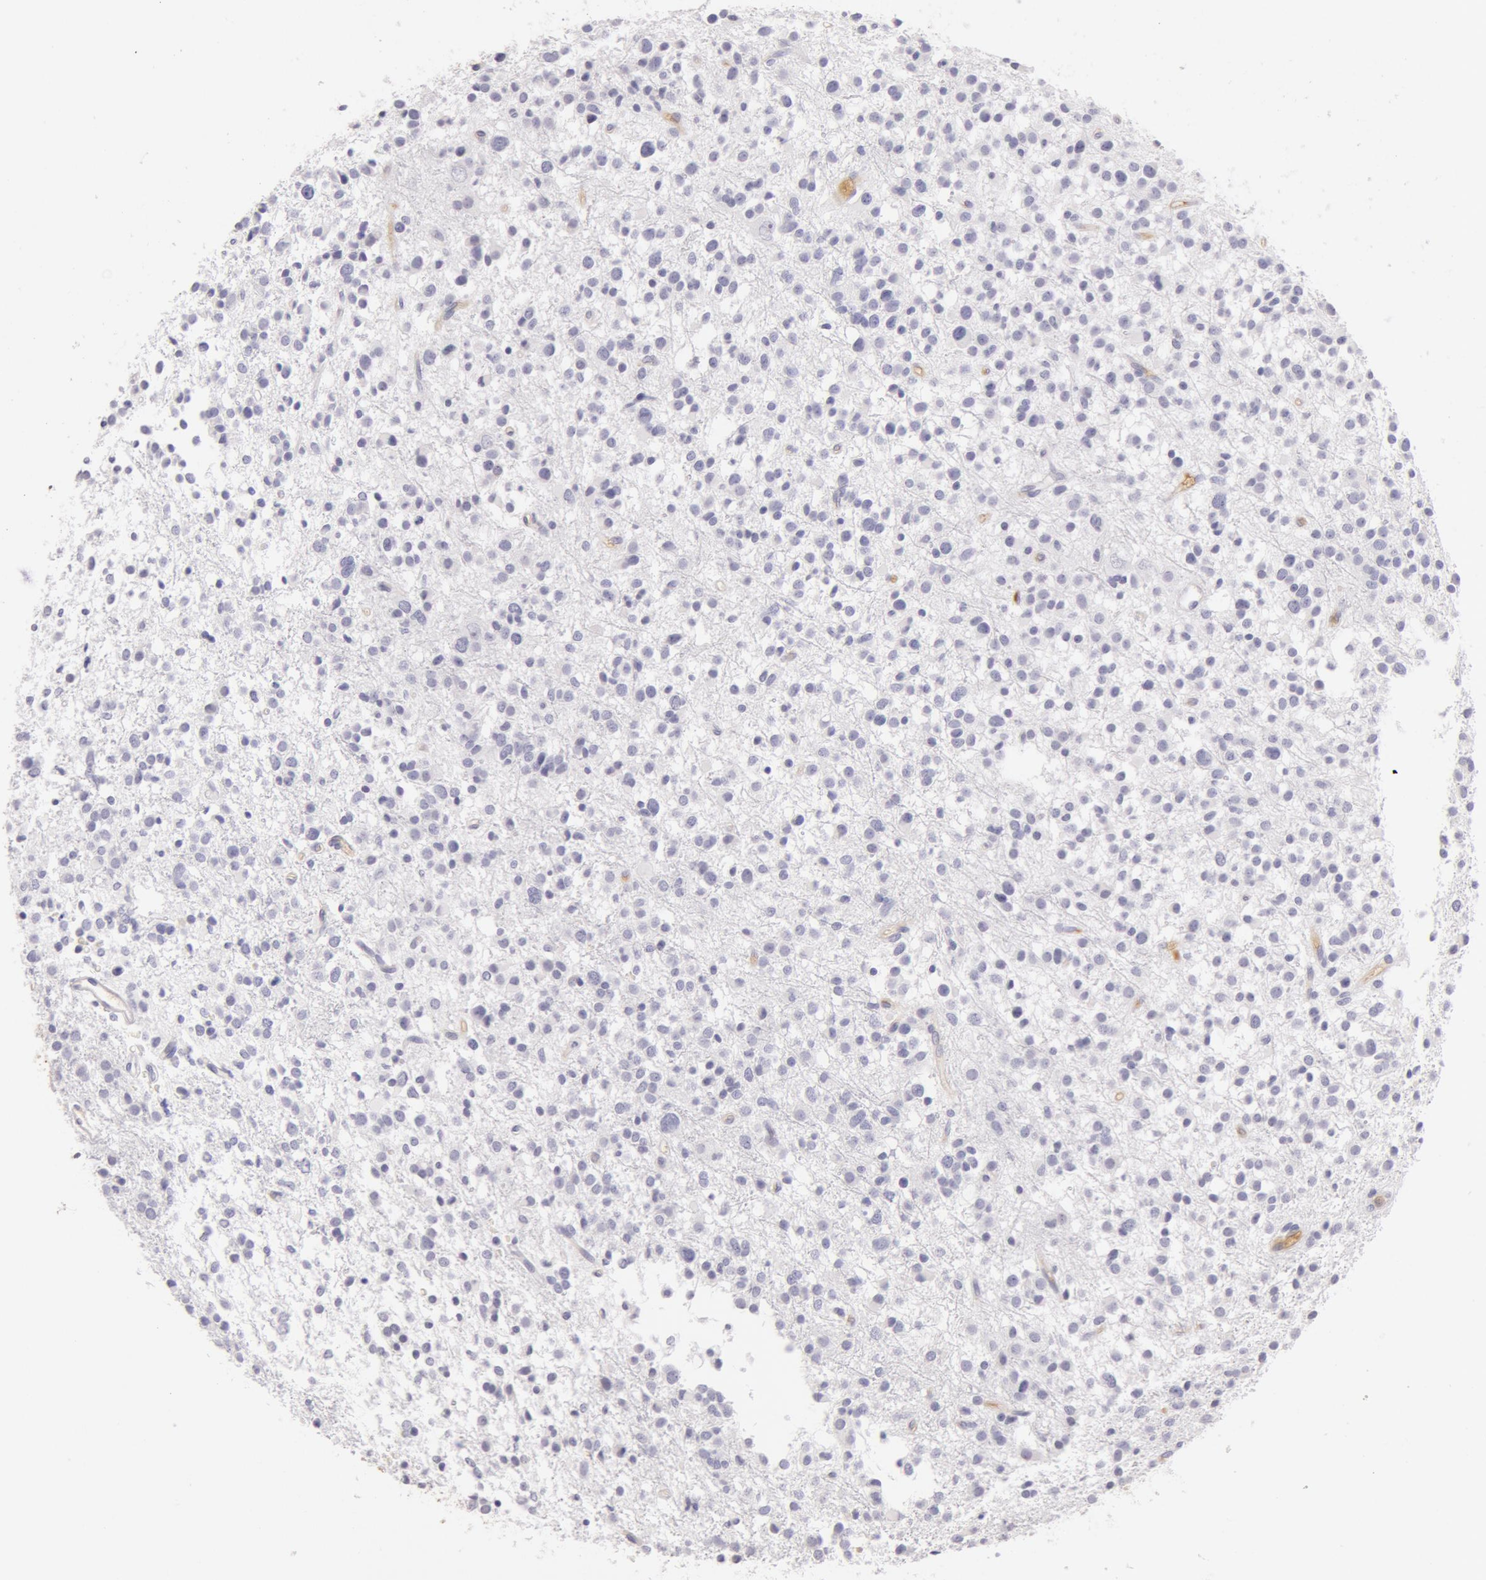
{"staining": {"intensity": "negative", "quantity": "none", "location": "none"}, "tissue": "glioma", "cell_type": "Tumor cells", "image_type": "cancer", "snomed": [{"axis": "morphology", "description": "Glioma, malignant, Low grade"}, {"axis": "topography", "description": "Brain"}], "caption": "This is a image of IHC staining of malignant low-grade glioma, which shows no expression in tumor cells.", "gene": "AHSG", "patient": {"sex": "female", "age": 36}}